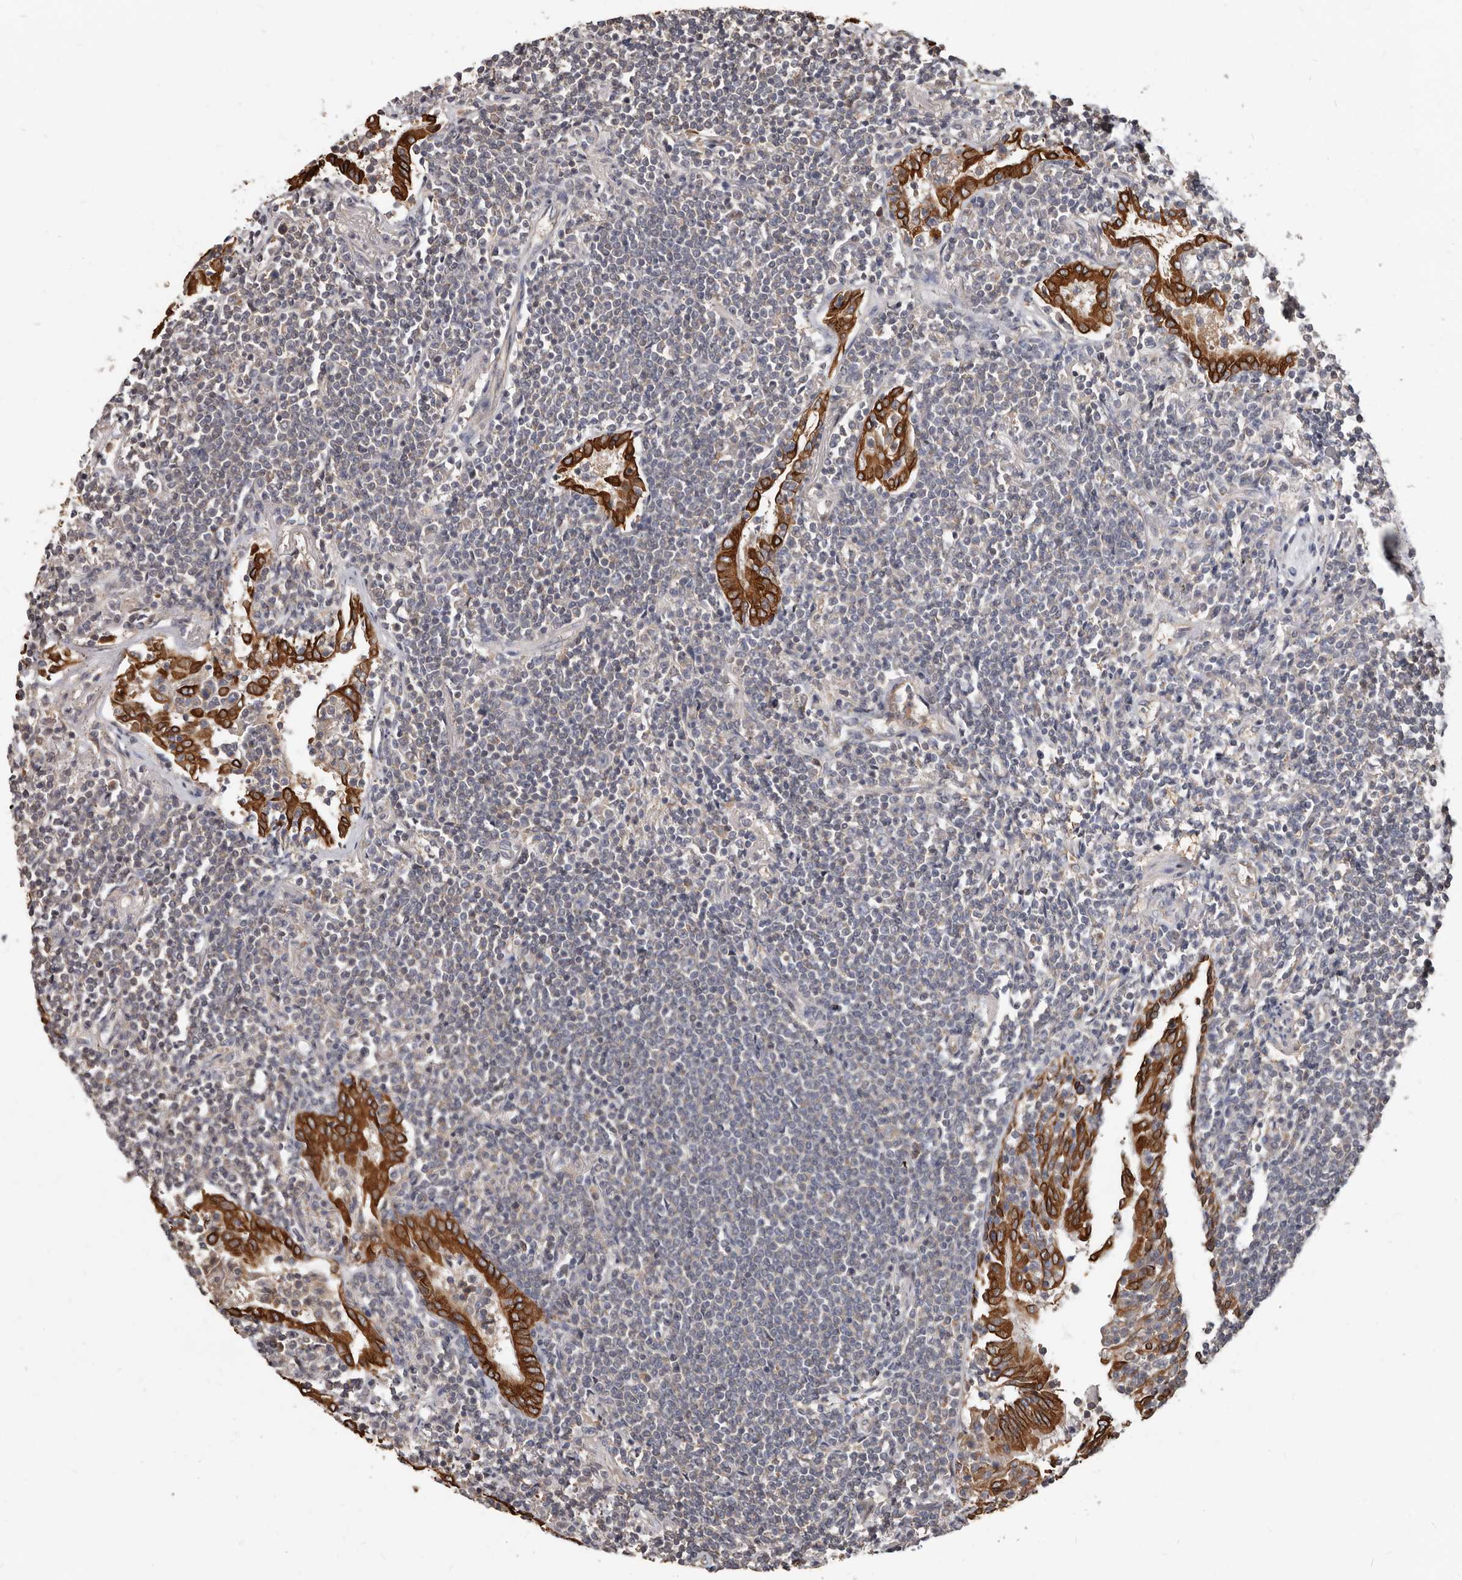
{"staining": {"intensity": "negative", "quantity": "none", "location": "none"}, "tissue": "lymphoma", "cell_type": "Tumor cells", "image_type": "cancer", "snomed": [{"axis": "morphology", "description": "Malignant lymphoma, non-Hodgkin's type, Low grade"}, {"axis": "topography", "description": "Lung"}], "caption": "Immunohistochemistry histopathology image of neoplastic tissue: lymphoma stained with DAB demonstrates no significant protein positivity in tumor cells.", "gene": "MRPL18", "patient": {"sex": "female", "age": 71}}